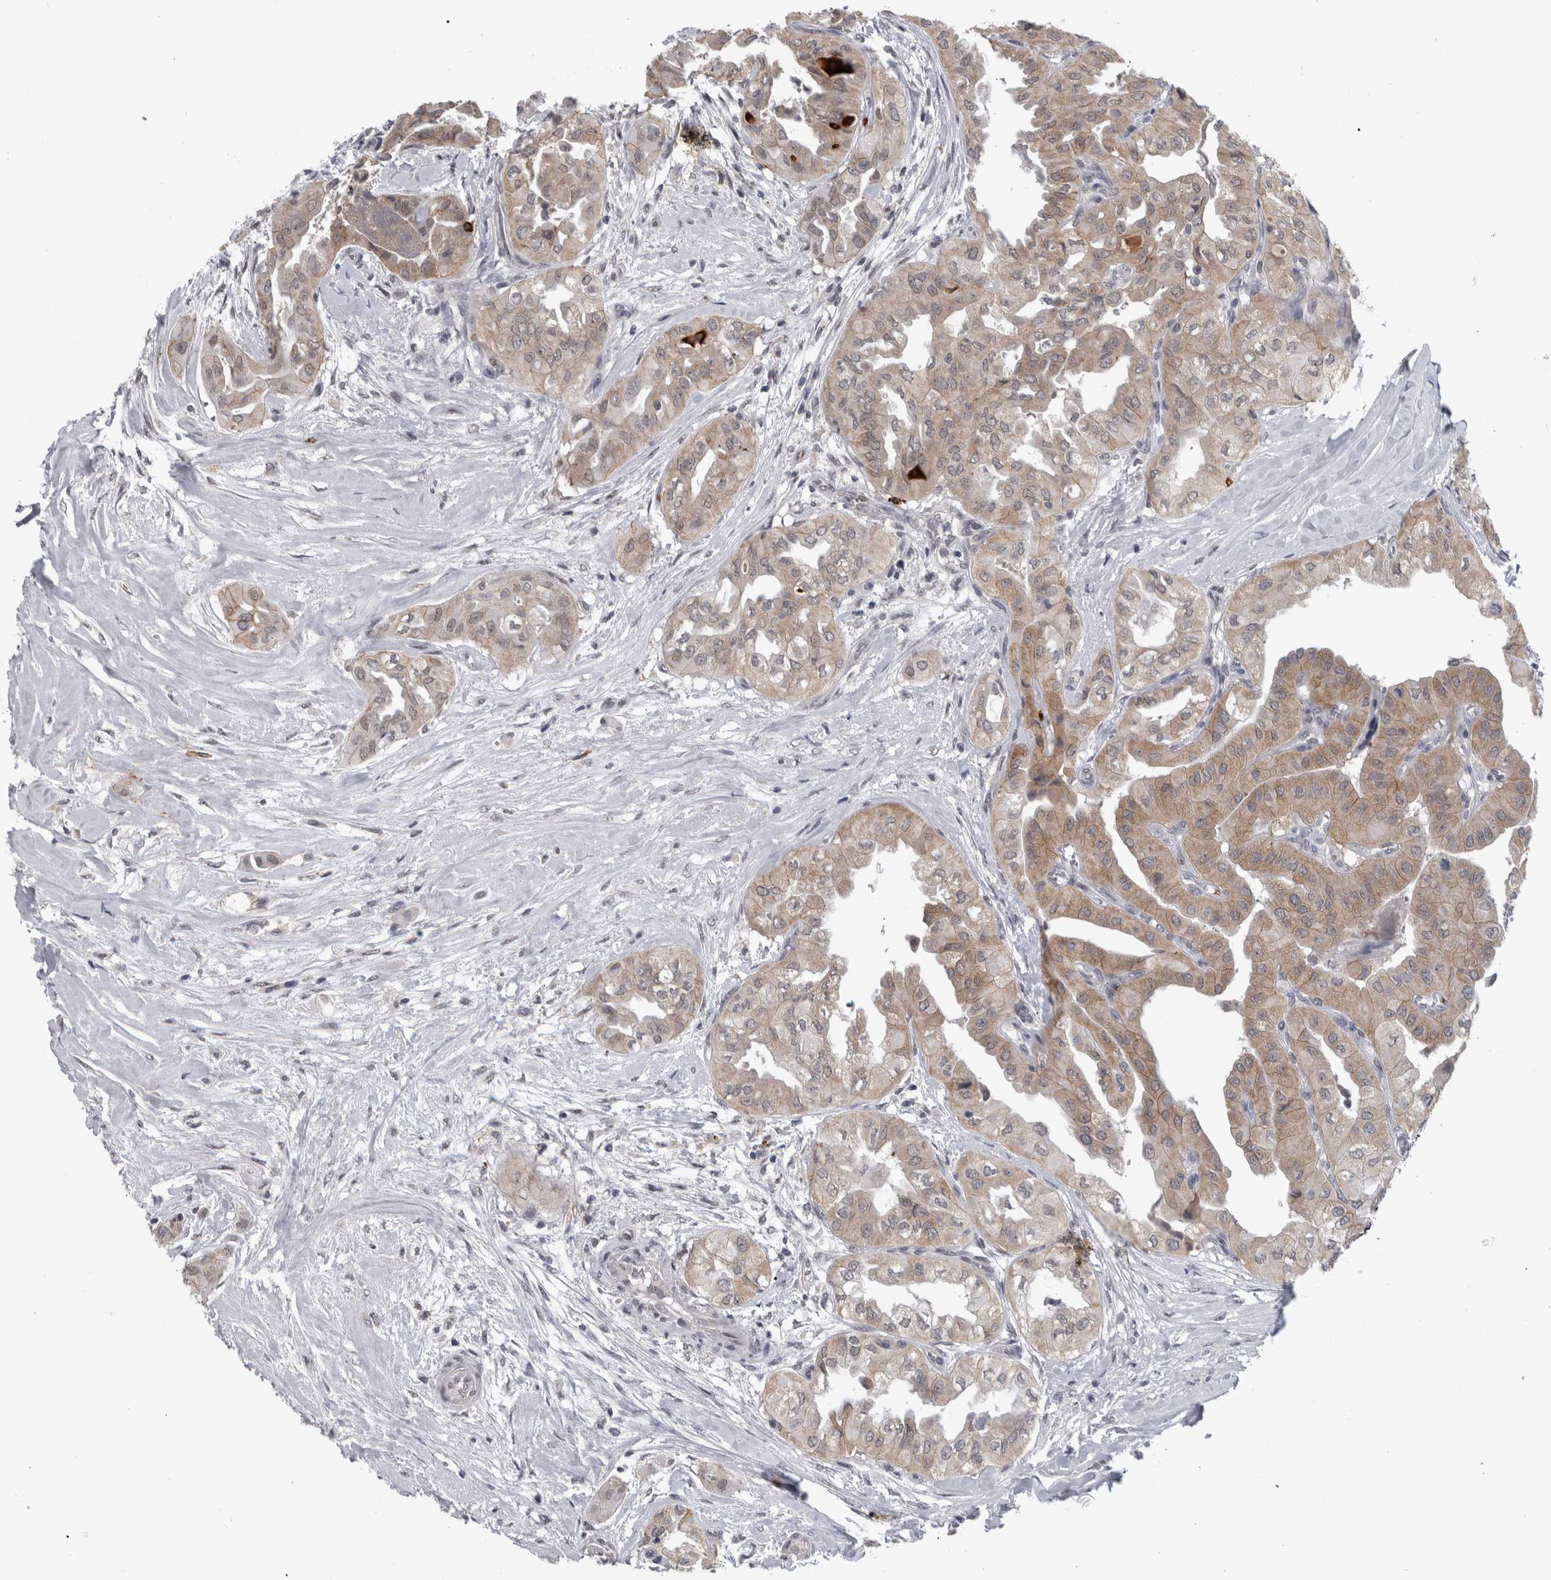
{"staining": {"intensity": "moderate", "quantity": ">75%", "location": "cytoplasmic/membranous"}, "tissue": "thyroid cancer", "cell_type": "Tumor cells", "image_type": "cancer", "snomed": [{"axis": "morphology", "description": "Papillary adenocarcinoma, NOS"}, {"axis": "topography", "description": "Thyroid gland"}], "caption": "IHC image of human thyroid cancer (papillary adenocarcinoma) stained for a protein (brown), which demonstrates medium levels of moderate cytoplasmic/membranous expression in about >75% of tumor cells.", "gene": "PEBP4", "patient": {"sex": "female", "age": 59}}